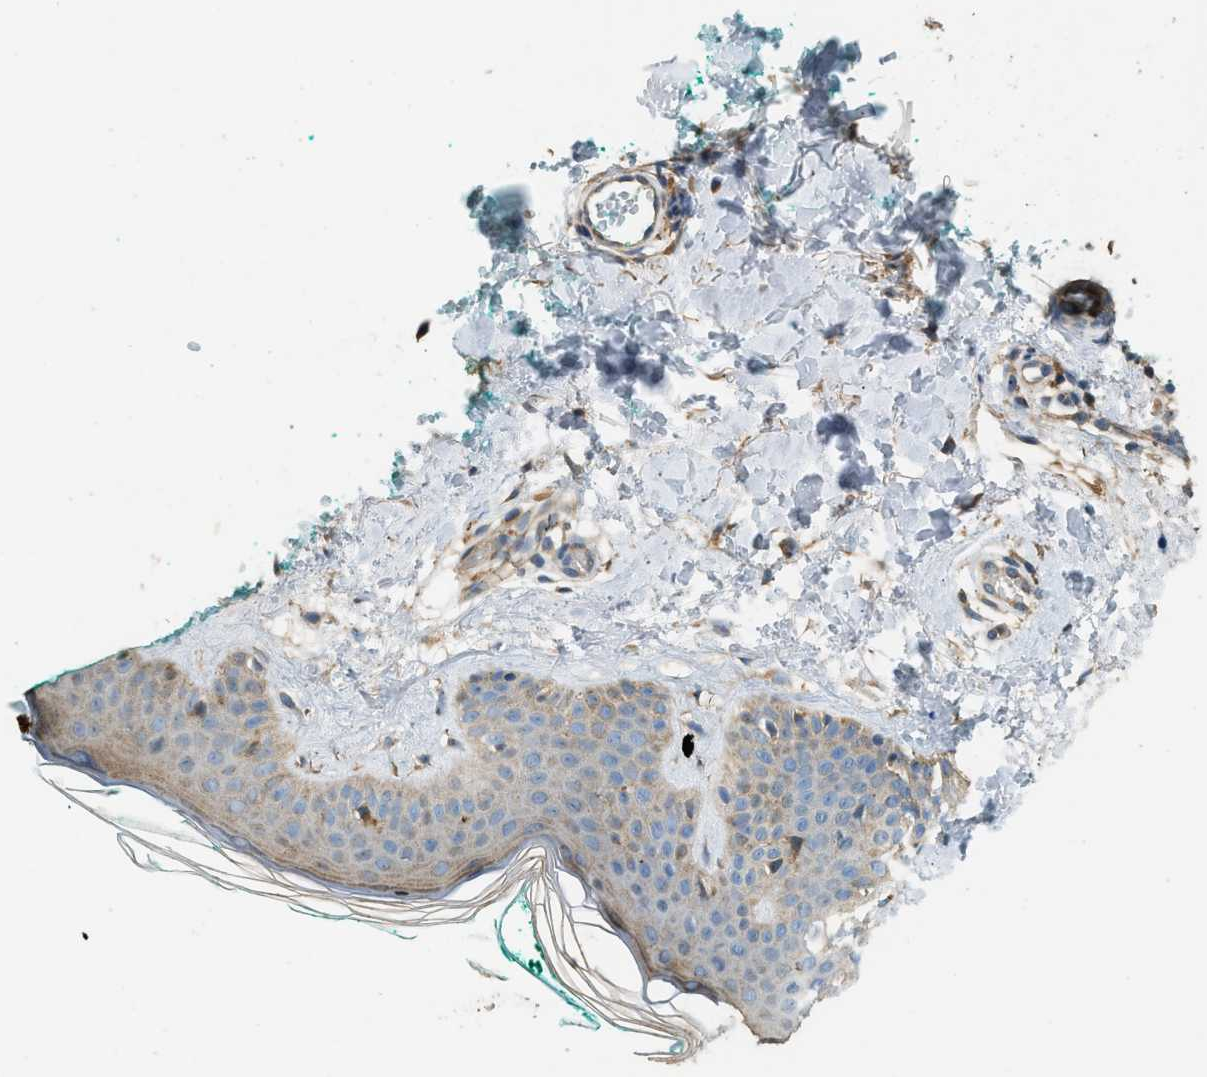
{"staining": {"intensity": "moderate", "quantity": ">75%", "location": "cytoplasmic/membranous"}, "tissue": "skin", "cell_type": "Fibroblasts", "image_type": "normal", "snomed": [{"axis": "morphology", "description": "Normal tissue, NOS"}, {"axis": "topography", "description": "Skin"}], "caption": "Protein expression by immunohistochemistry (IHC) demonstrates moderate cytoplasmic/membranous positivity in about >75% of fibroblasts in unremarkable skin.", "gene": "CTSB", "patient": {"sex": "male", "age": 30}}